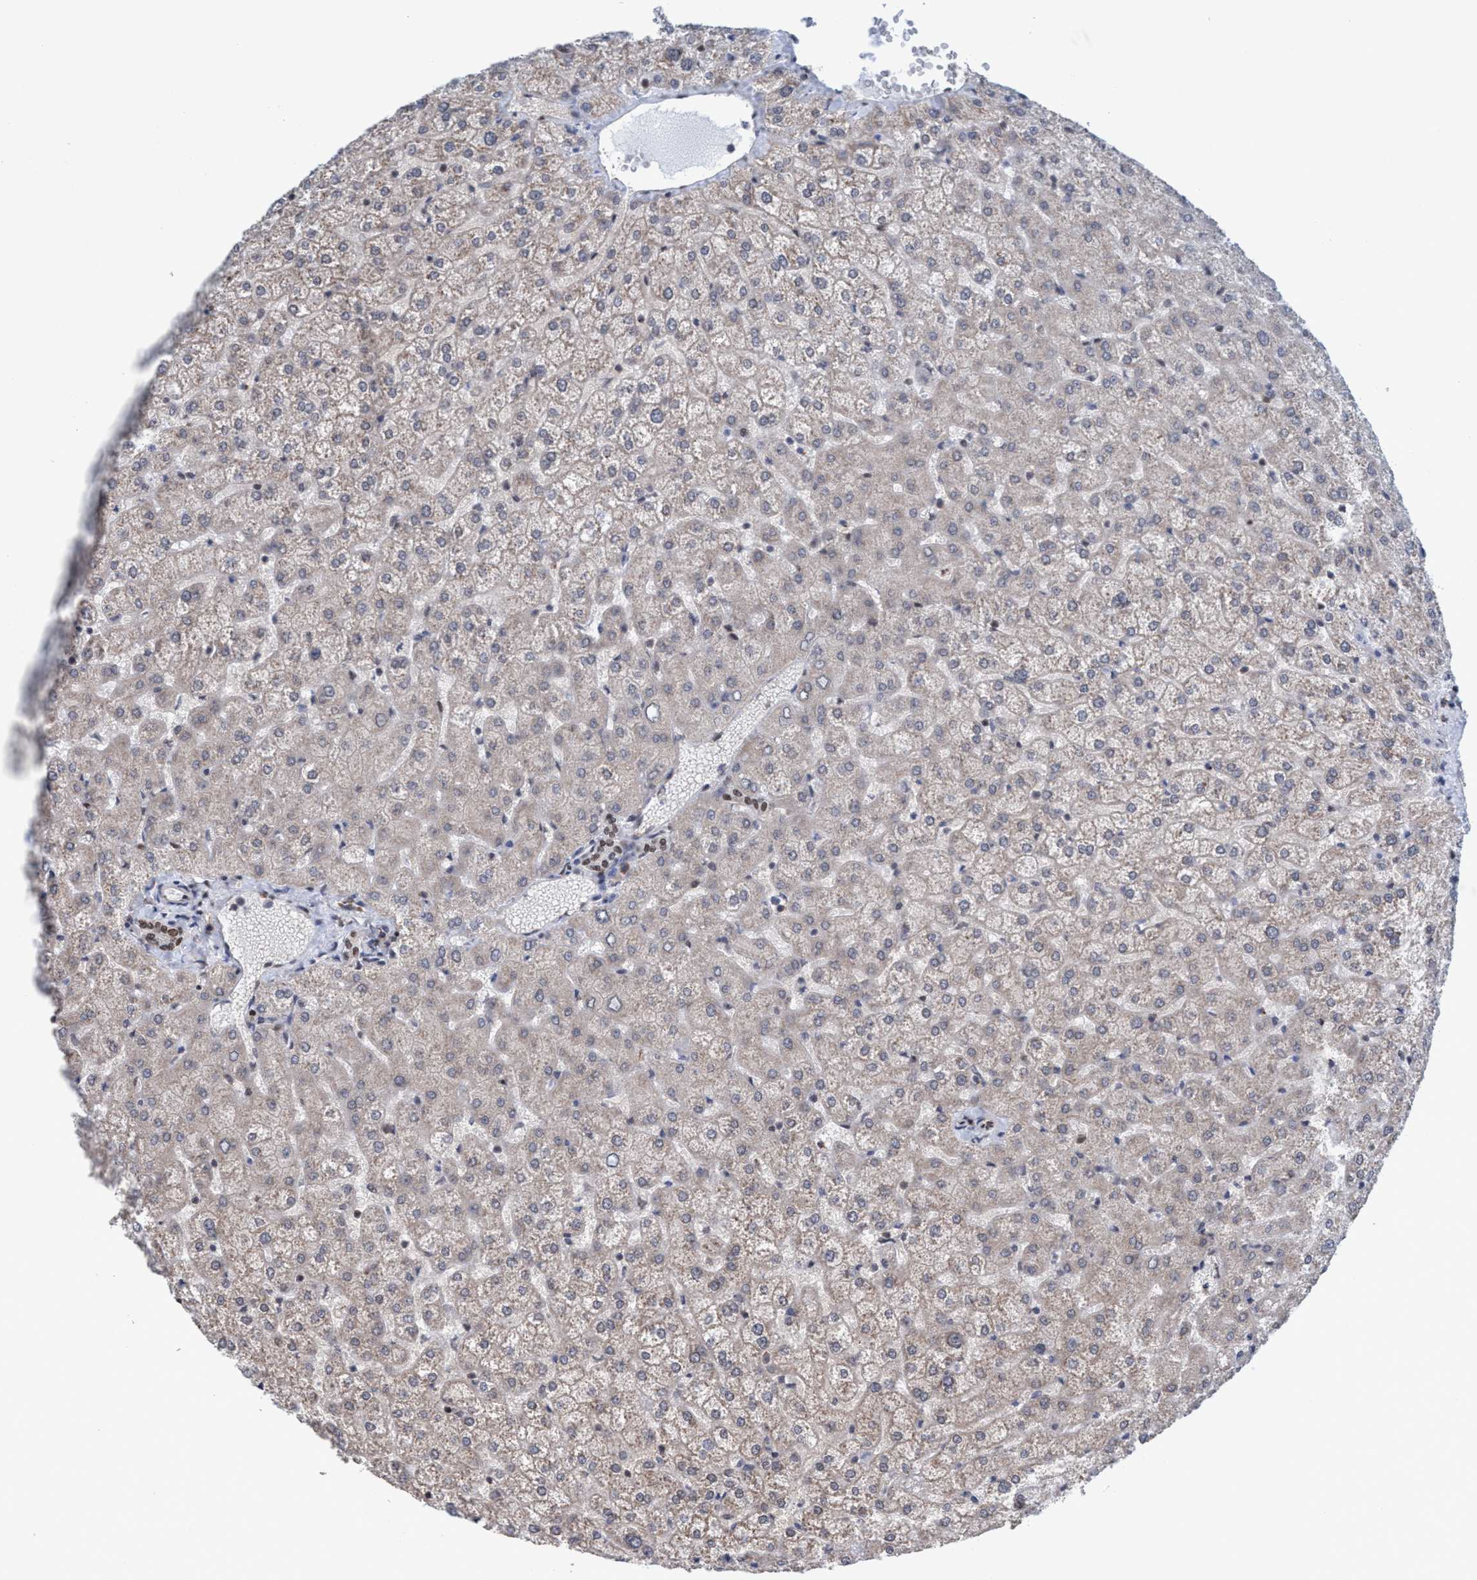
{"staining": {"intensity": "moderate", "quantity": ">75%", "location": "nuclear"}, "tissue": "liver", "cell_type": "Cholangiocytes", "image_type": "normal", "snomed": [{"axis": "morphology", "description": "Normal tissue, NOS"}, {"axis": "topography", "description": "Liver"}], "caption": "DAB (3,3'-diaminobenzidine) immunohistochemical staining of benign liver demonstrates moderate nuclear protein expression in about >75% of cholangiocytes. (brown staining indicates protein expression, while blue staining denotes nuclei).", "gene": "METAP2", "patient": {"sex": "female", "age": 32}}